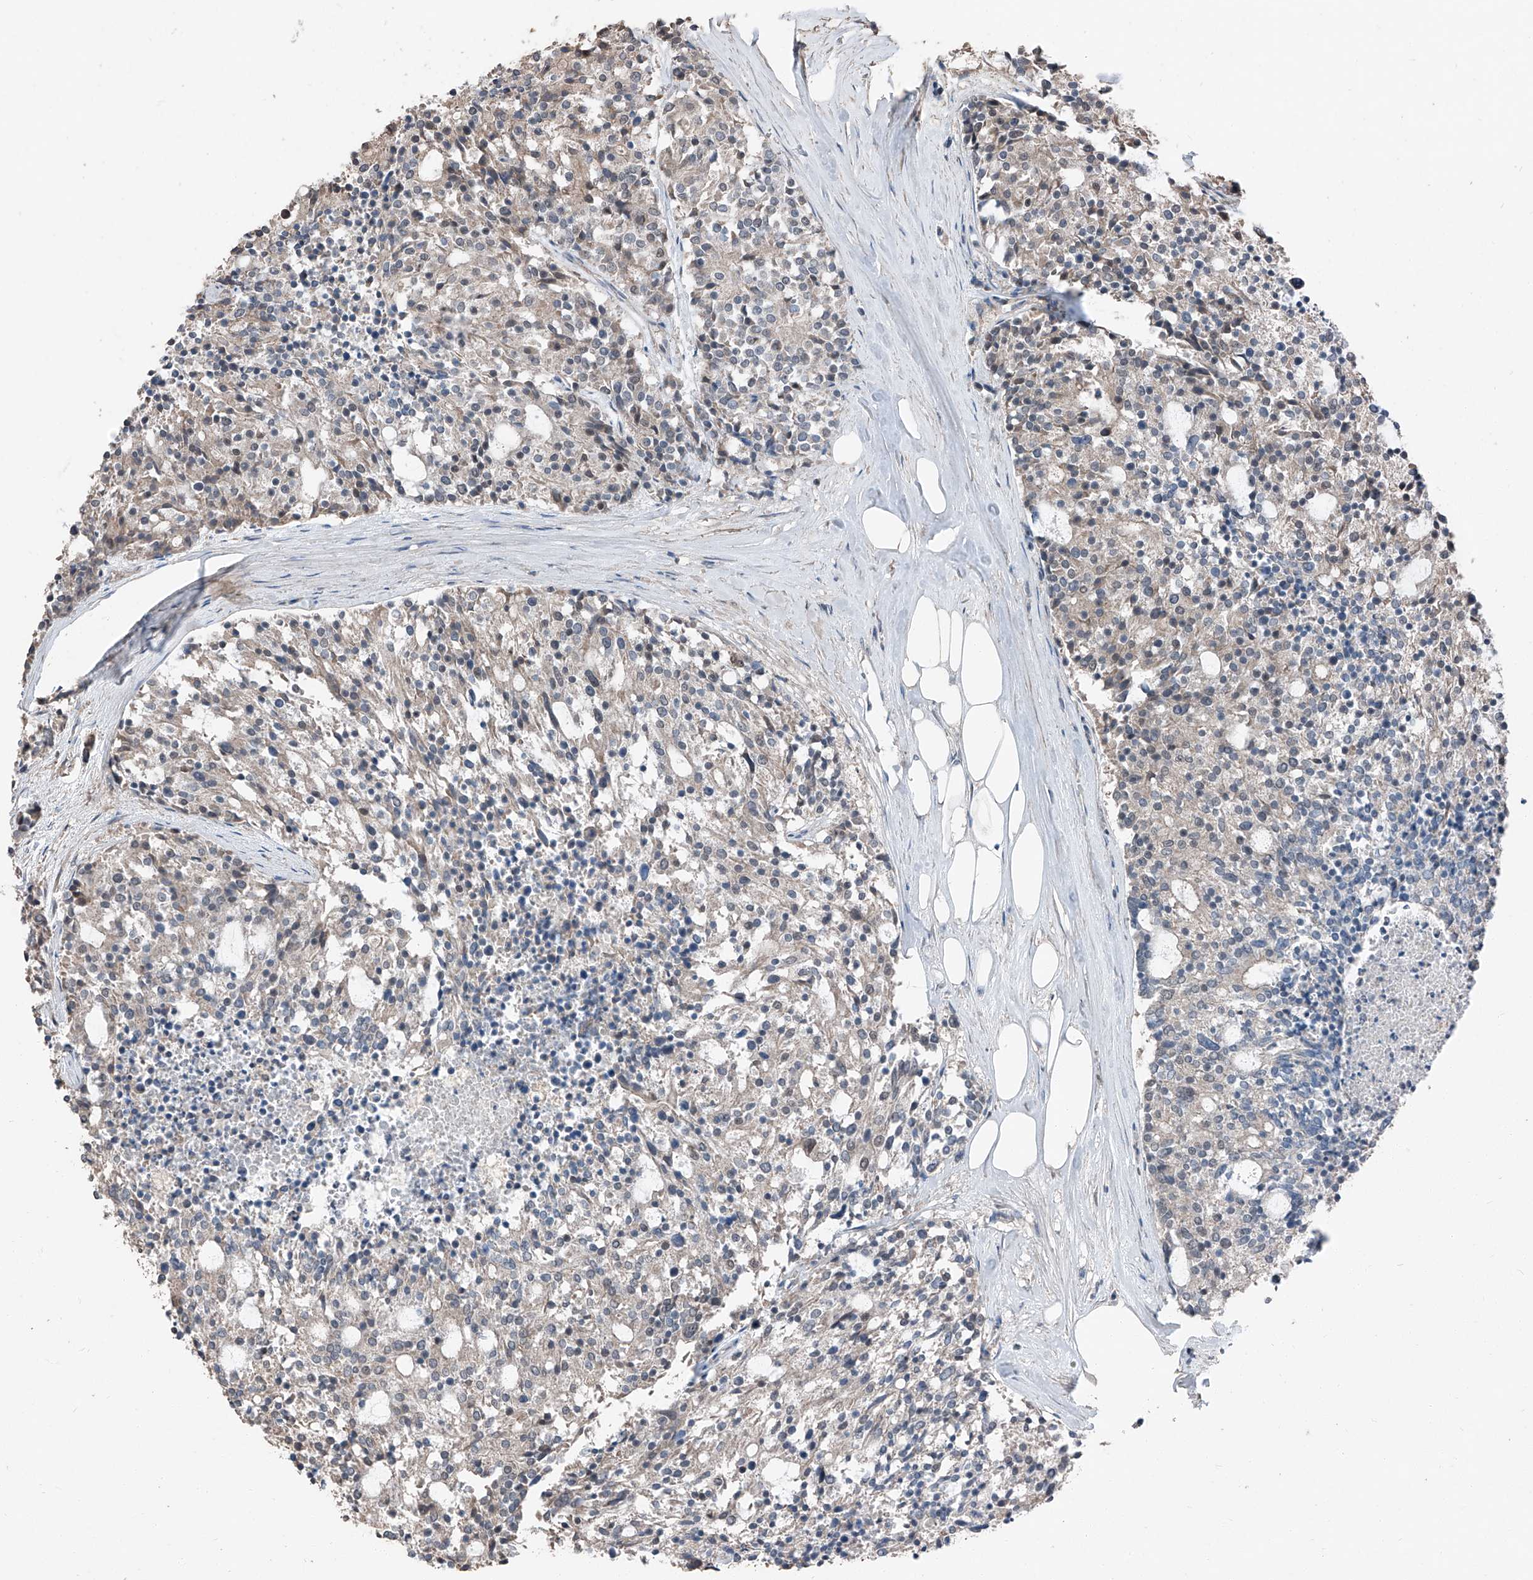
{"staining": {"intensity": "negative", "quantity": "none", "location": "none"}, "tissue": "carcinoid", "cell_type": "Tumor cells", "image_type": "cancer", "snomed": [{"axis": "morphology", "description": "Carcinoid, malignant, NOS"}, {"axis": "topography", "description": "Pancreas"}], "caption": "An IHC image of malignant carcinoid is shown. There is no staining in tumor cells of malignant carcinoid.", "gene": "MAMLD1", "patient": {"sex": "female", "age": 54}}